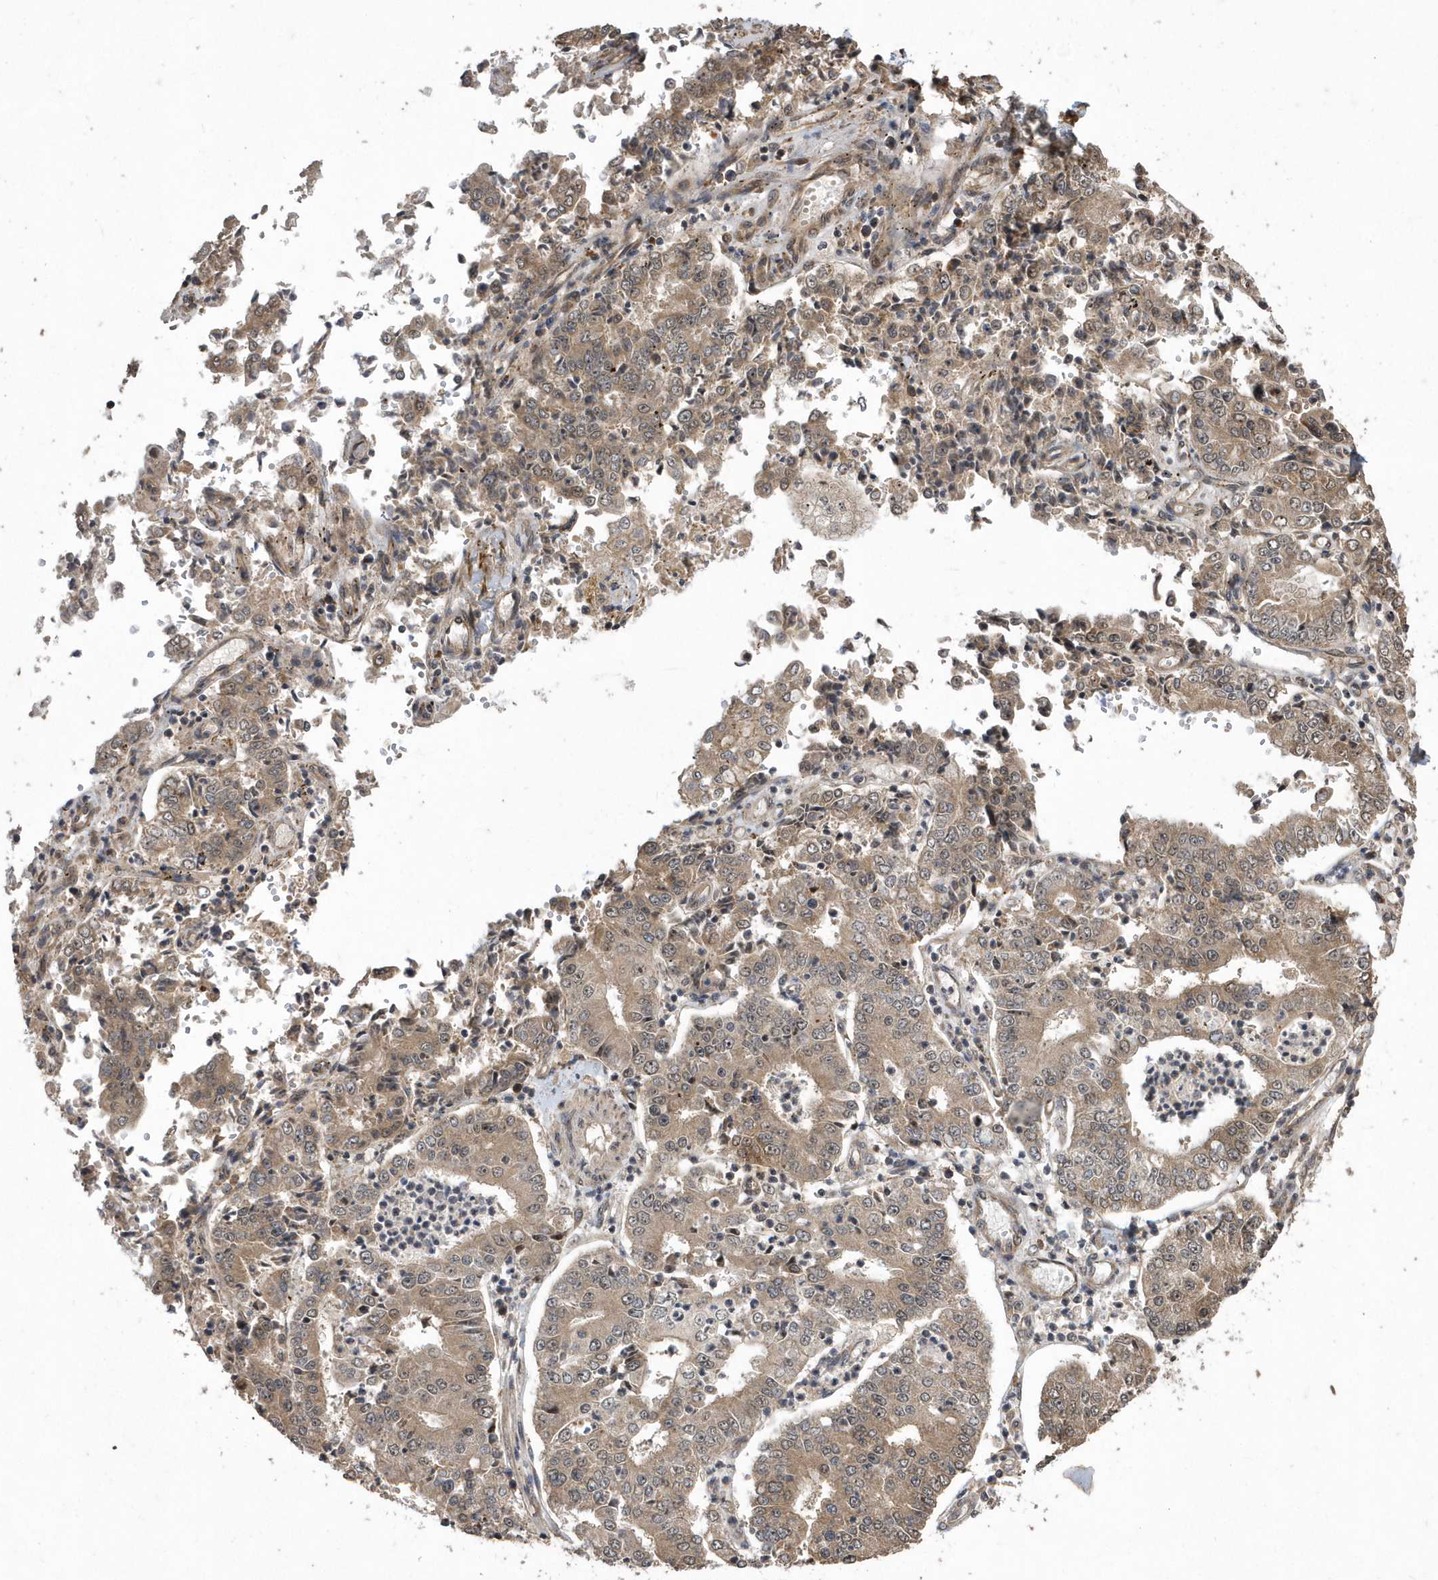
{"staining": {"intensity": "weak", "quantity": ">75%", "location": "cytoplasmic/membranous"}, "tissue": "stomach cancer", "cell_type": "Tumor cells", "image_type": "cancer", "snomed": [{"axis": "morphology", "description": "Adenocarcinoma, NOS"}, {"axis": "topography", "description": "Stomach"}], "caption": "IHC of stomach cancer (adenocarcinoma) exhibits low levels of weak cytoplasmic/membranous expression in approximately >75% of tumor cells.", "gene": "WASHC5", "patient": {"sex": "male", "age": 76}}